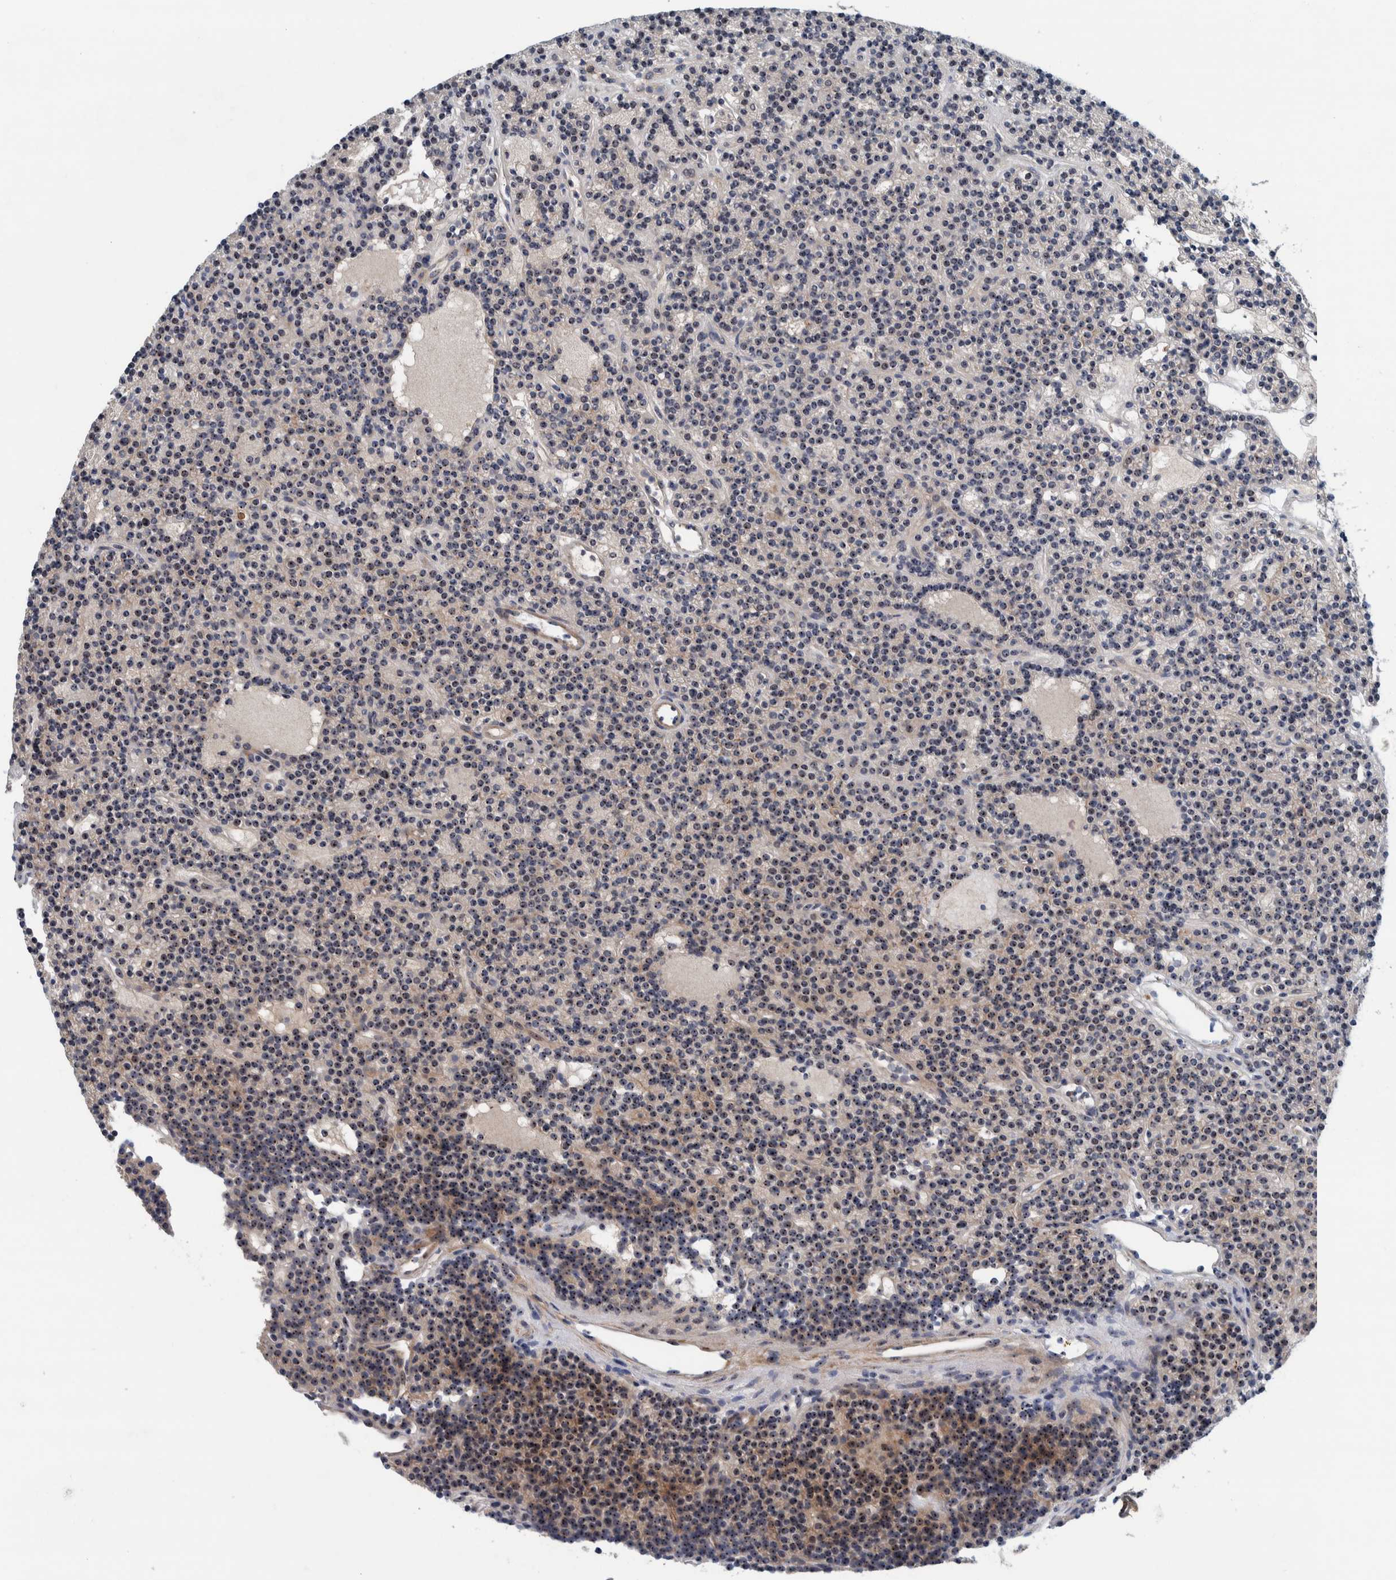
{"staining": {"intensity": "moderate", "quantity": ">75%", "location": "cytoplasmic/membranous,nuclear"}, "tissue": "parathyroid gland", "cell_type": "Glandular cells", "image_type": "normal", "snomed": [{"axis": "morphology", "description": "Normal tissue, NOS"}, {"axis": "topography", "description": "Parathyroid gland"}], "caption": "This is a micrograph of immunohistochemistry (IHC) staining of benign parathyroid gland, which shows moderate positivity in the cytoplasmic/membranous,nuclear of glandular cells.", "gene": "NOL11", "patient": {"sex": "male", "age": 75}}